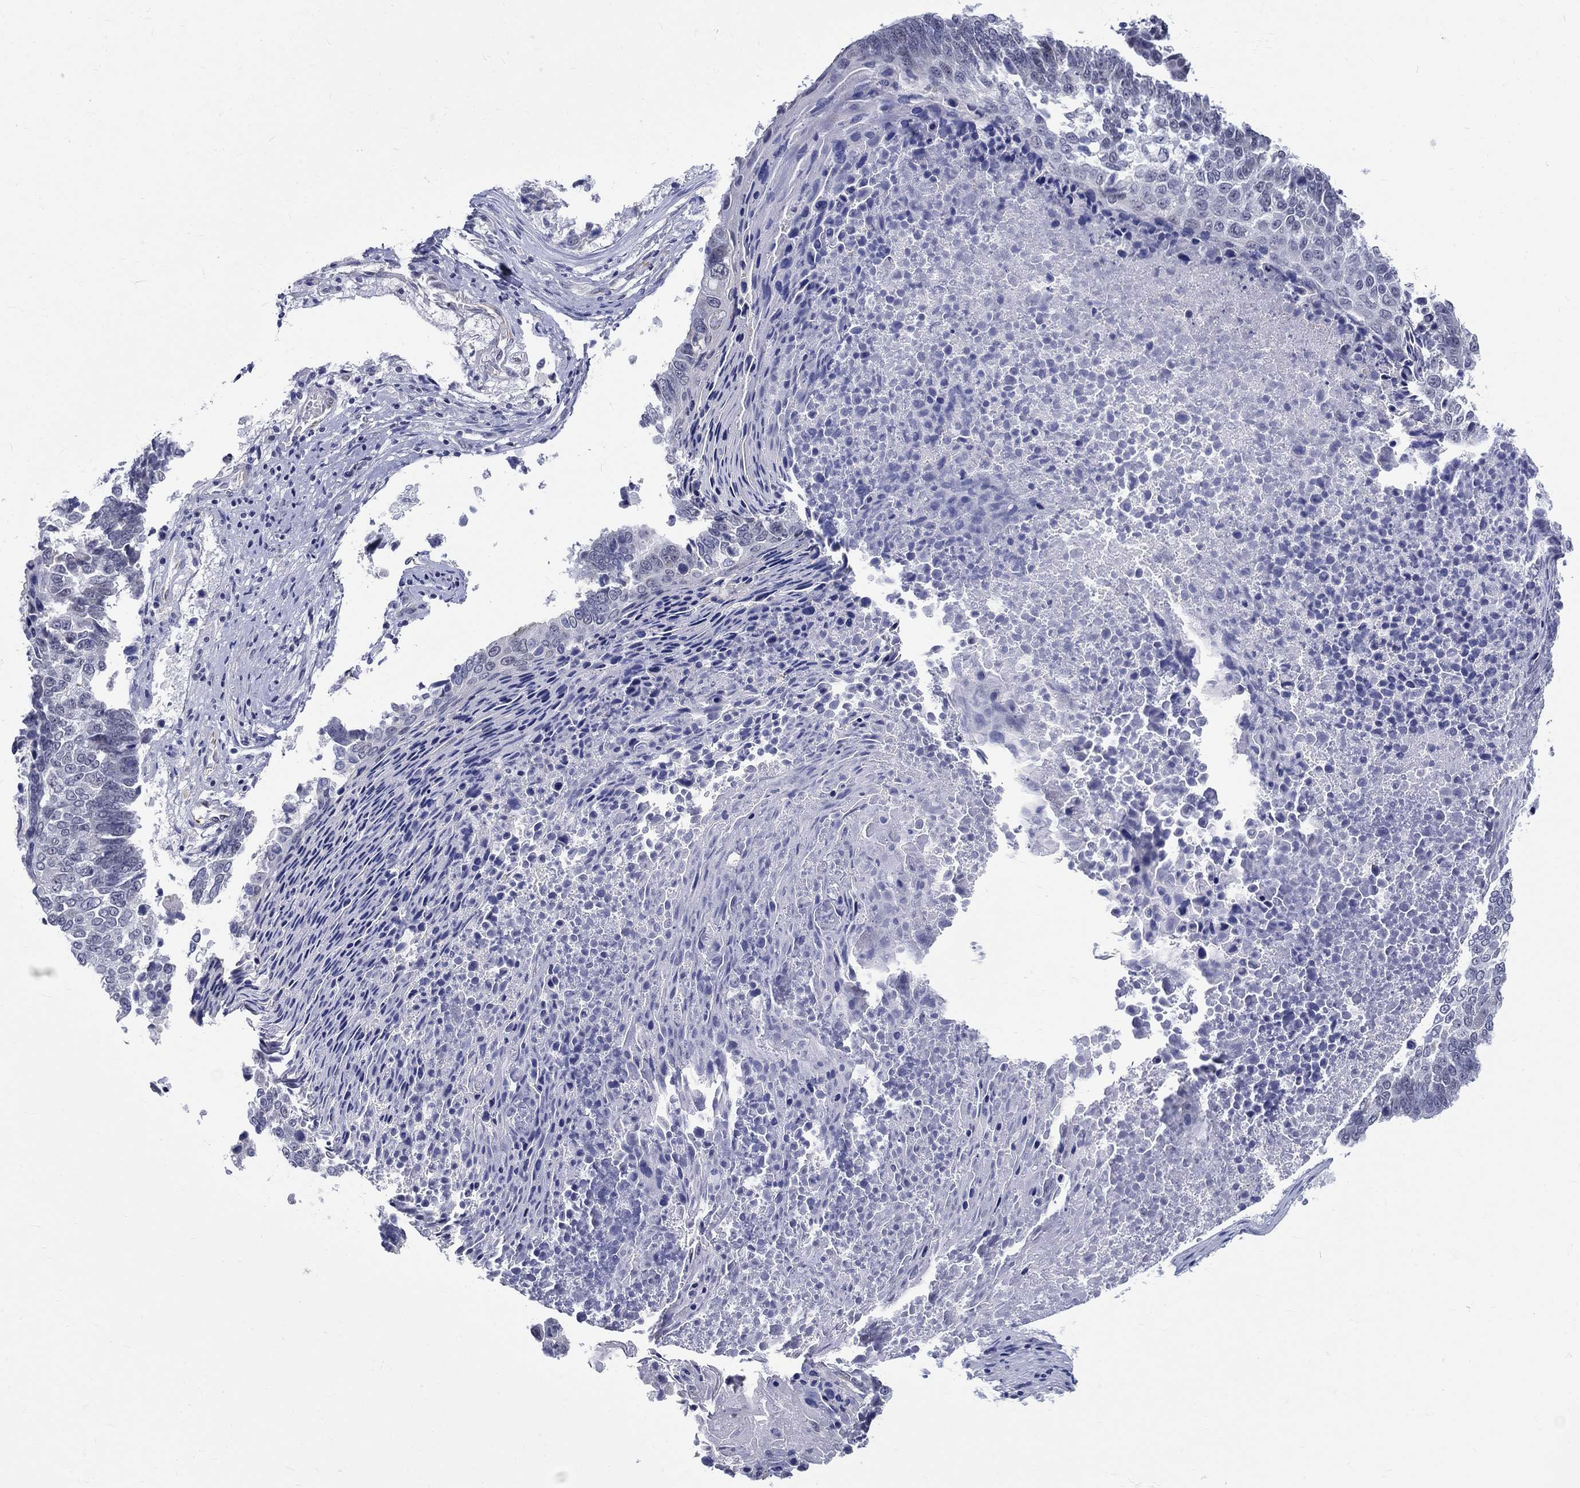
{"staining": {"intensity": "negative", "quantity": "none", "location": "none"}, "tissue": "lung cancer", "cell_type": "Tumor cells", "image_type": "cancer", "snomed": [{"axis": "morphology", "description": "Squamous cell carcinoma, NOS"}, {"axis": "topography", "description": "Lung"}], "caption": "Tumor cells are negative for brown protein staining in squamous cell carcinoma (lung).", "gene": "ST6GALNAC1", "patient": {"sex": "male", "age": 73}}